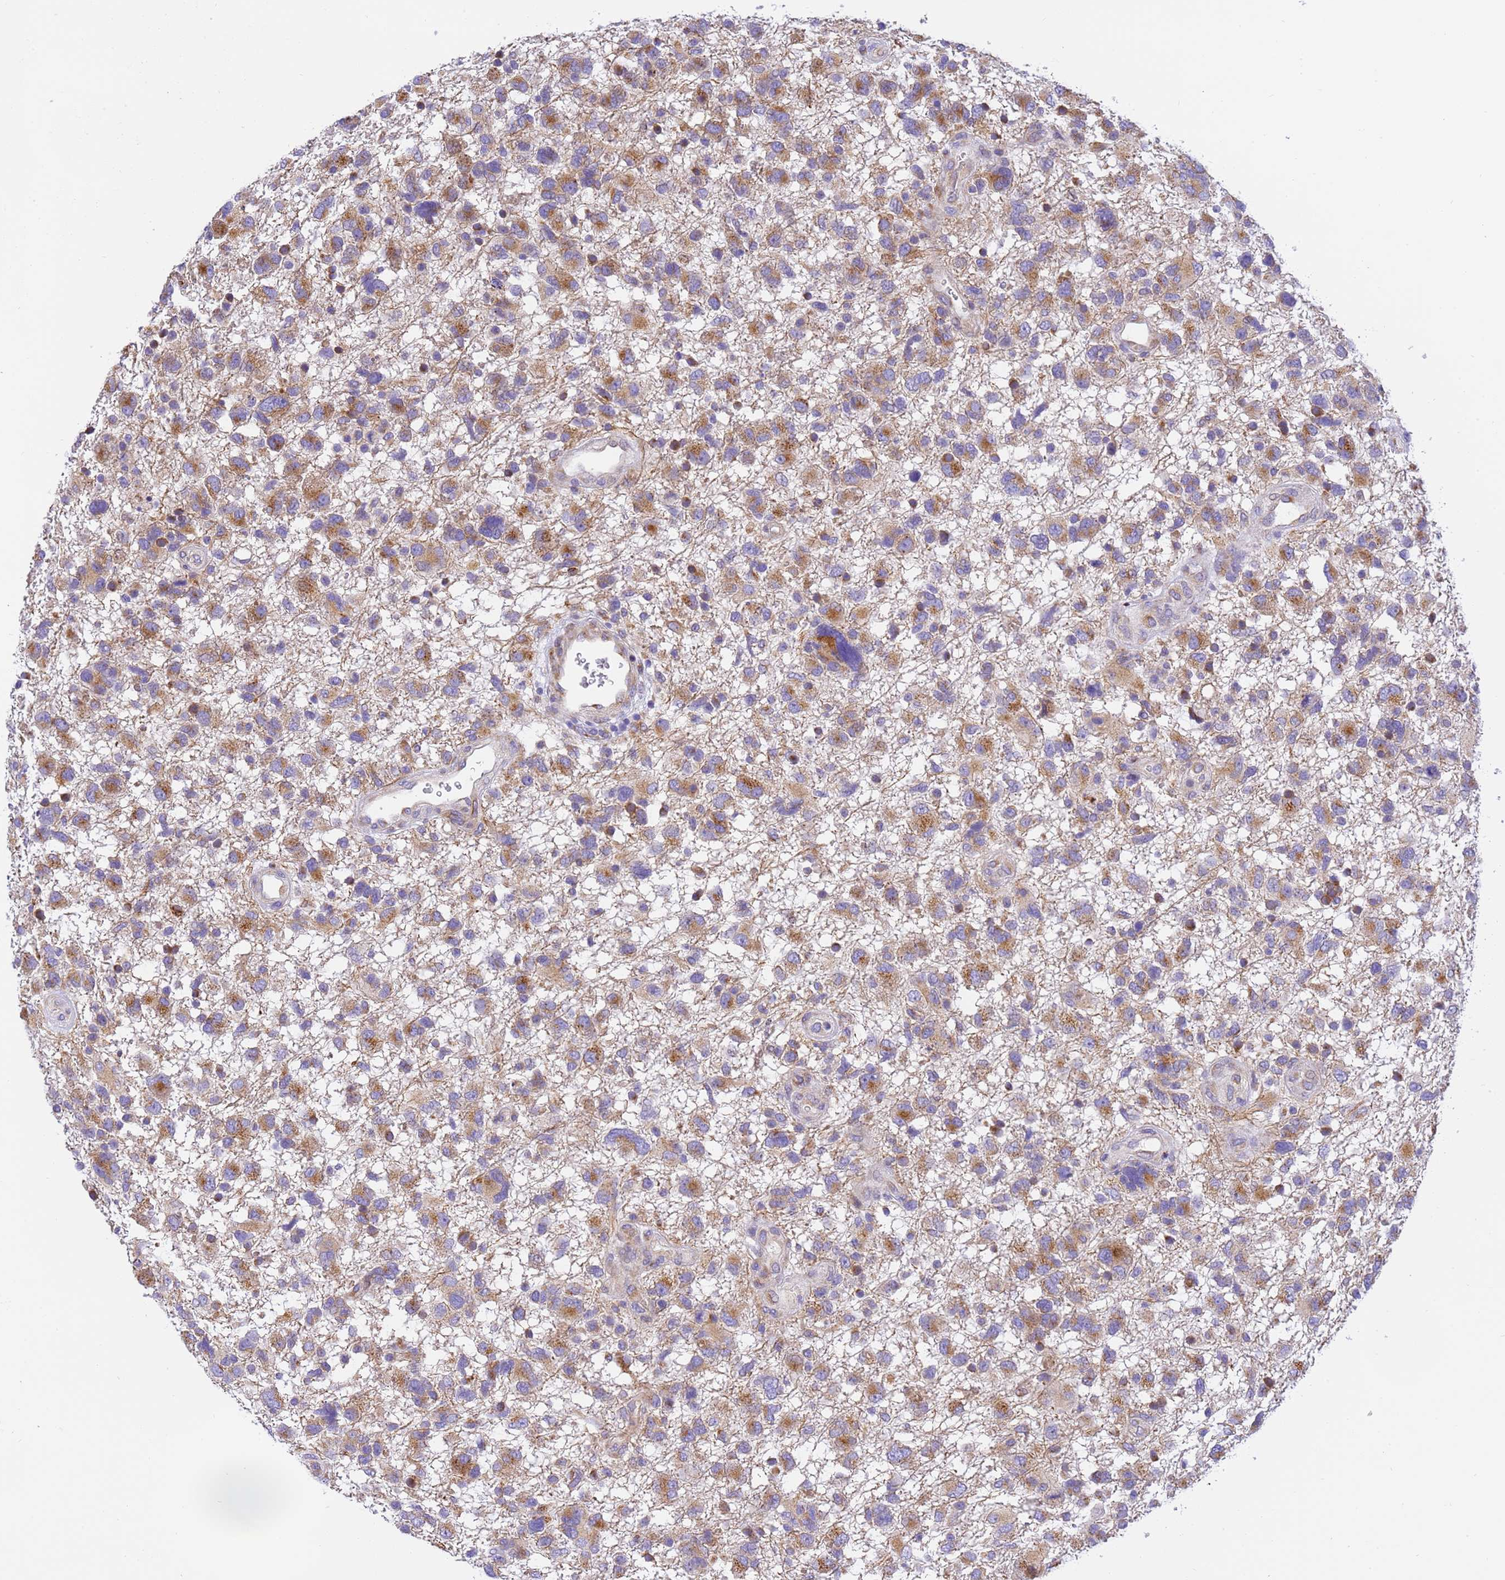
{"staining": {"intensity": "moderate", "quantity": ">75%", "location": "cytoplasmic/membranous"}, "tissue": "glioma", "cell_type": "Tumor cells", "image_type": "cancer", "snomed": [{"axis": "morphology", "description": "Glioma, malignant, High grade"}, {"axis": "topography", "description": "Brain"}], "caption": "This histopathology image shows immunohistochemistry (IHC) staining of human malignant glioma (high-grade), with medium moderate cytoplasmic/membranous expression in about >75% of tumor cells.", "gene": "RHBDD3", "patient": {"sex": "male", "age": 61}}